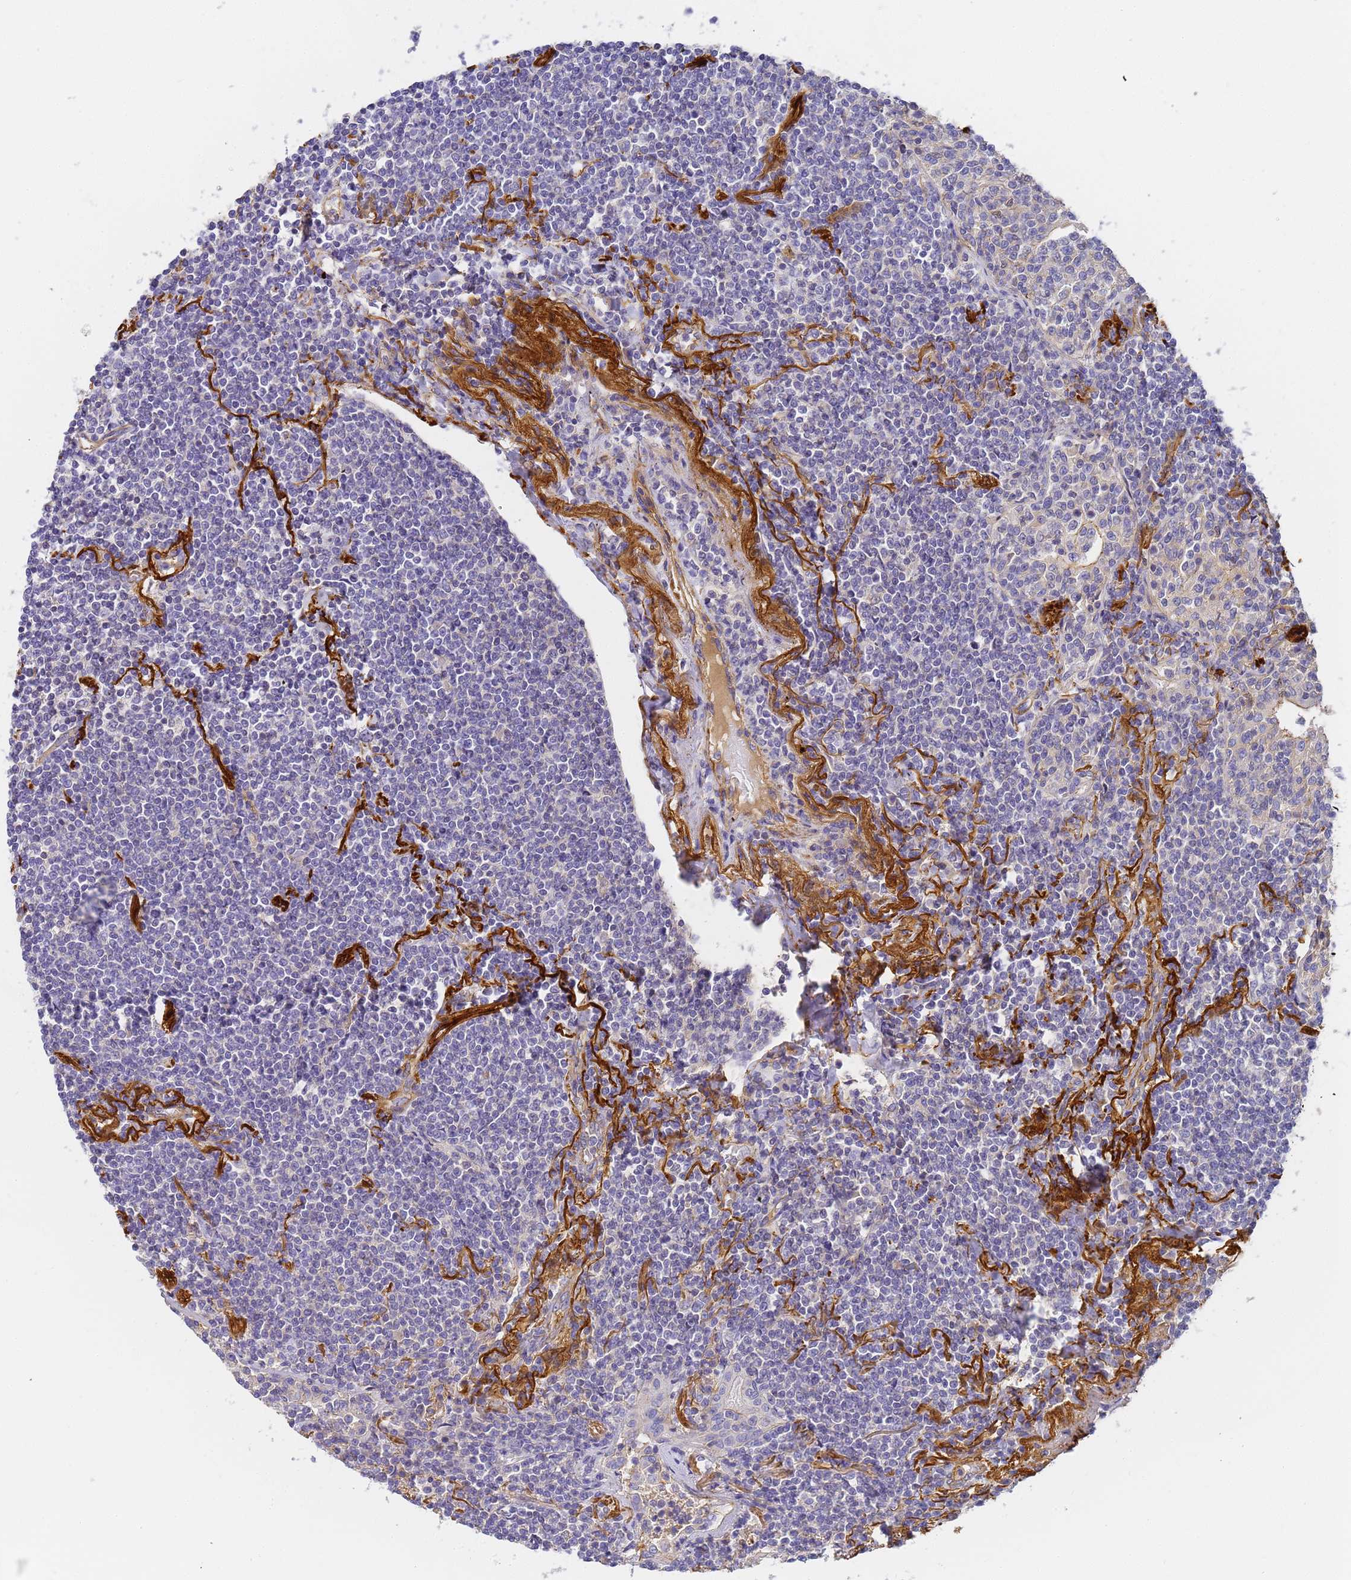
{"staining": {"intensity": "negative", "quantity": "none", "location": "none"}, "tissue": "lymphoma", "cell_type": "Tumor cells", "image_type": "cancer", "snomed": [{"axis": "morphology", "description": "Malignant lymphoma, non-Hodgkin's type, Low grade"}, {"axis": "topography", "description": "Lung"}], "caption": "An IHC photomicrograph of low-grade malignant lymphoma, non-Hodgkin's type is shown. There is no staining in tumor cells of low-grade malignant lymphoma, non-Hodgkin's type.", "gene": "MYL12A", "patient": {"sex": "female", "age": 71}}